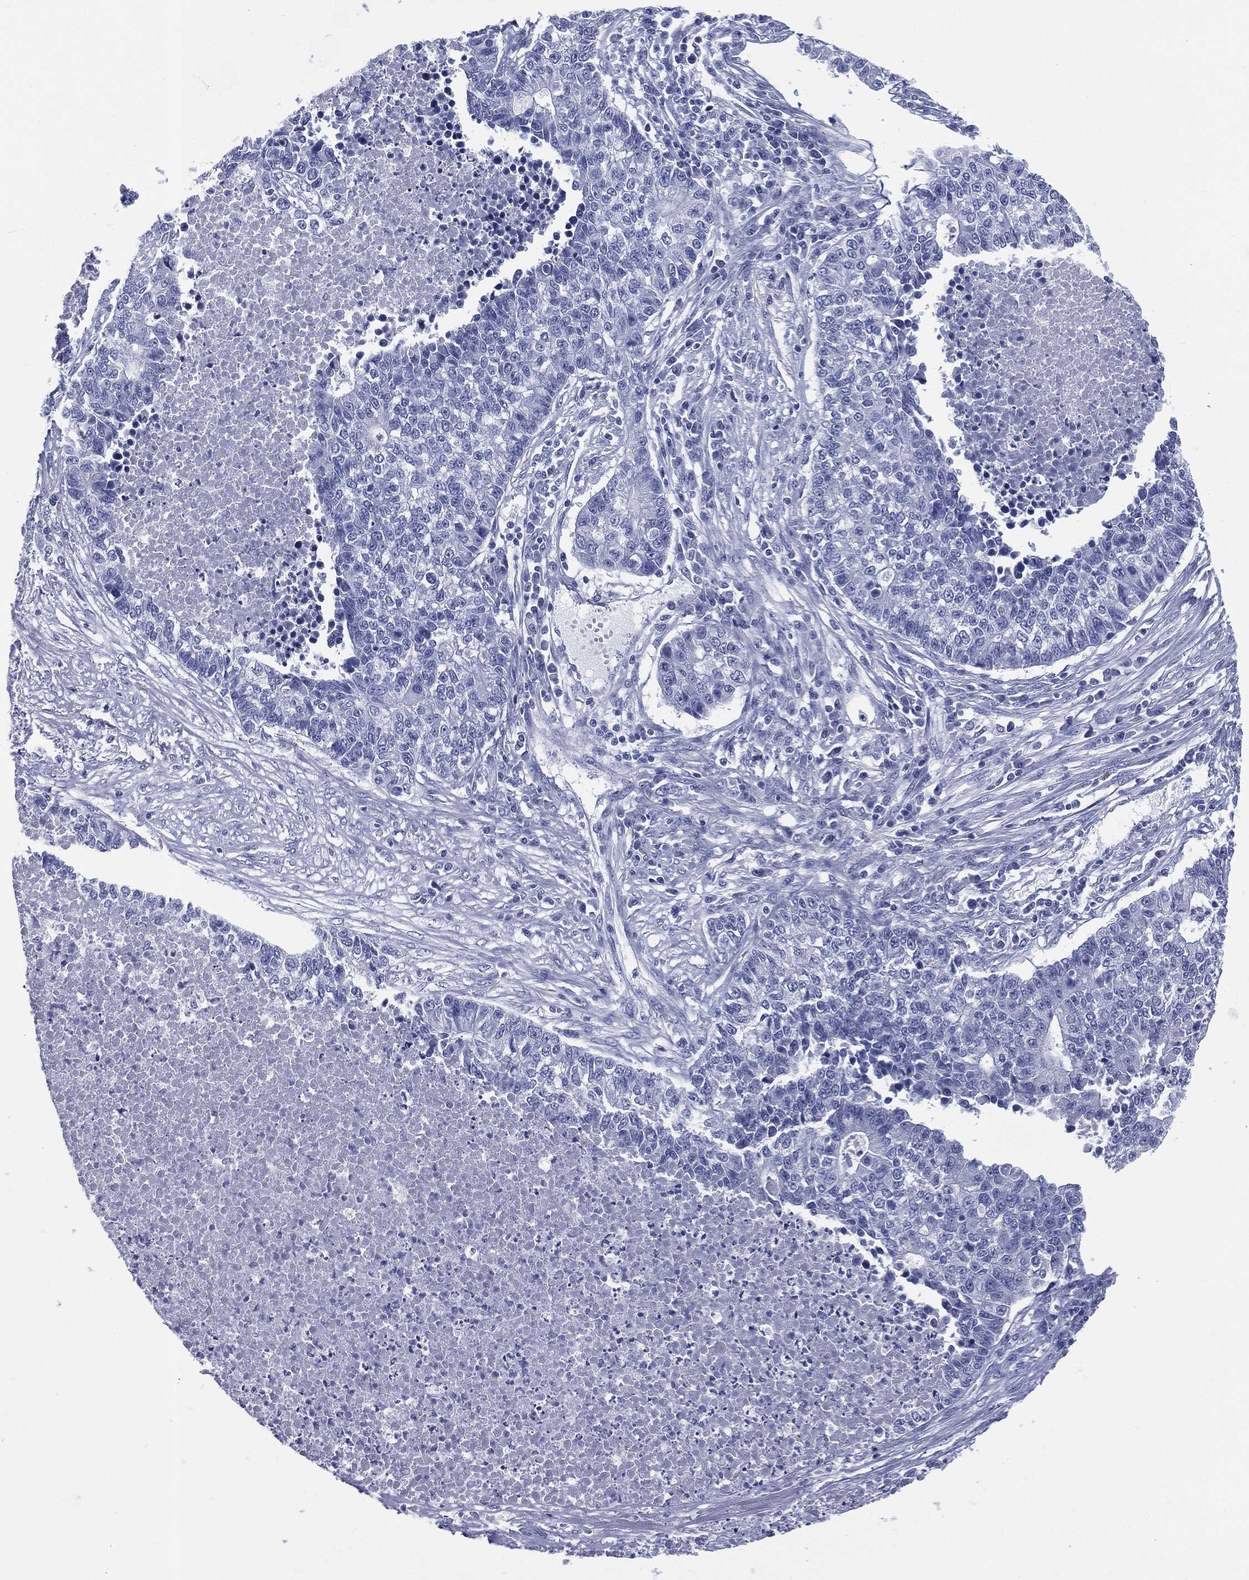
{"staining": {"intensity": "negative", "quantity": "none", "location": "none"}, "tissue": "lung cancer", "cell_type": "Tumor cells", "image_type": "cancer", "snomed": [{"axis": "morphology", "description": "Adenocarcinoma, NOS"}, {"axis": "topography", "description": "Lung"}], "caption": "Tumor cells are negative for brown protein staining in lung cancer (adenocarcinoma).", "gene": "ATP2A1", "patient": {"sex": "male", "age": 57}}